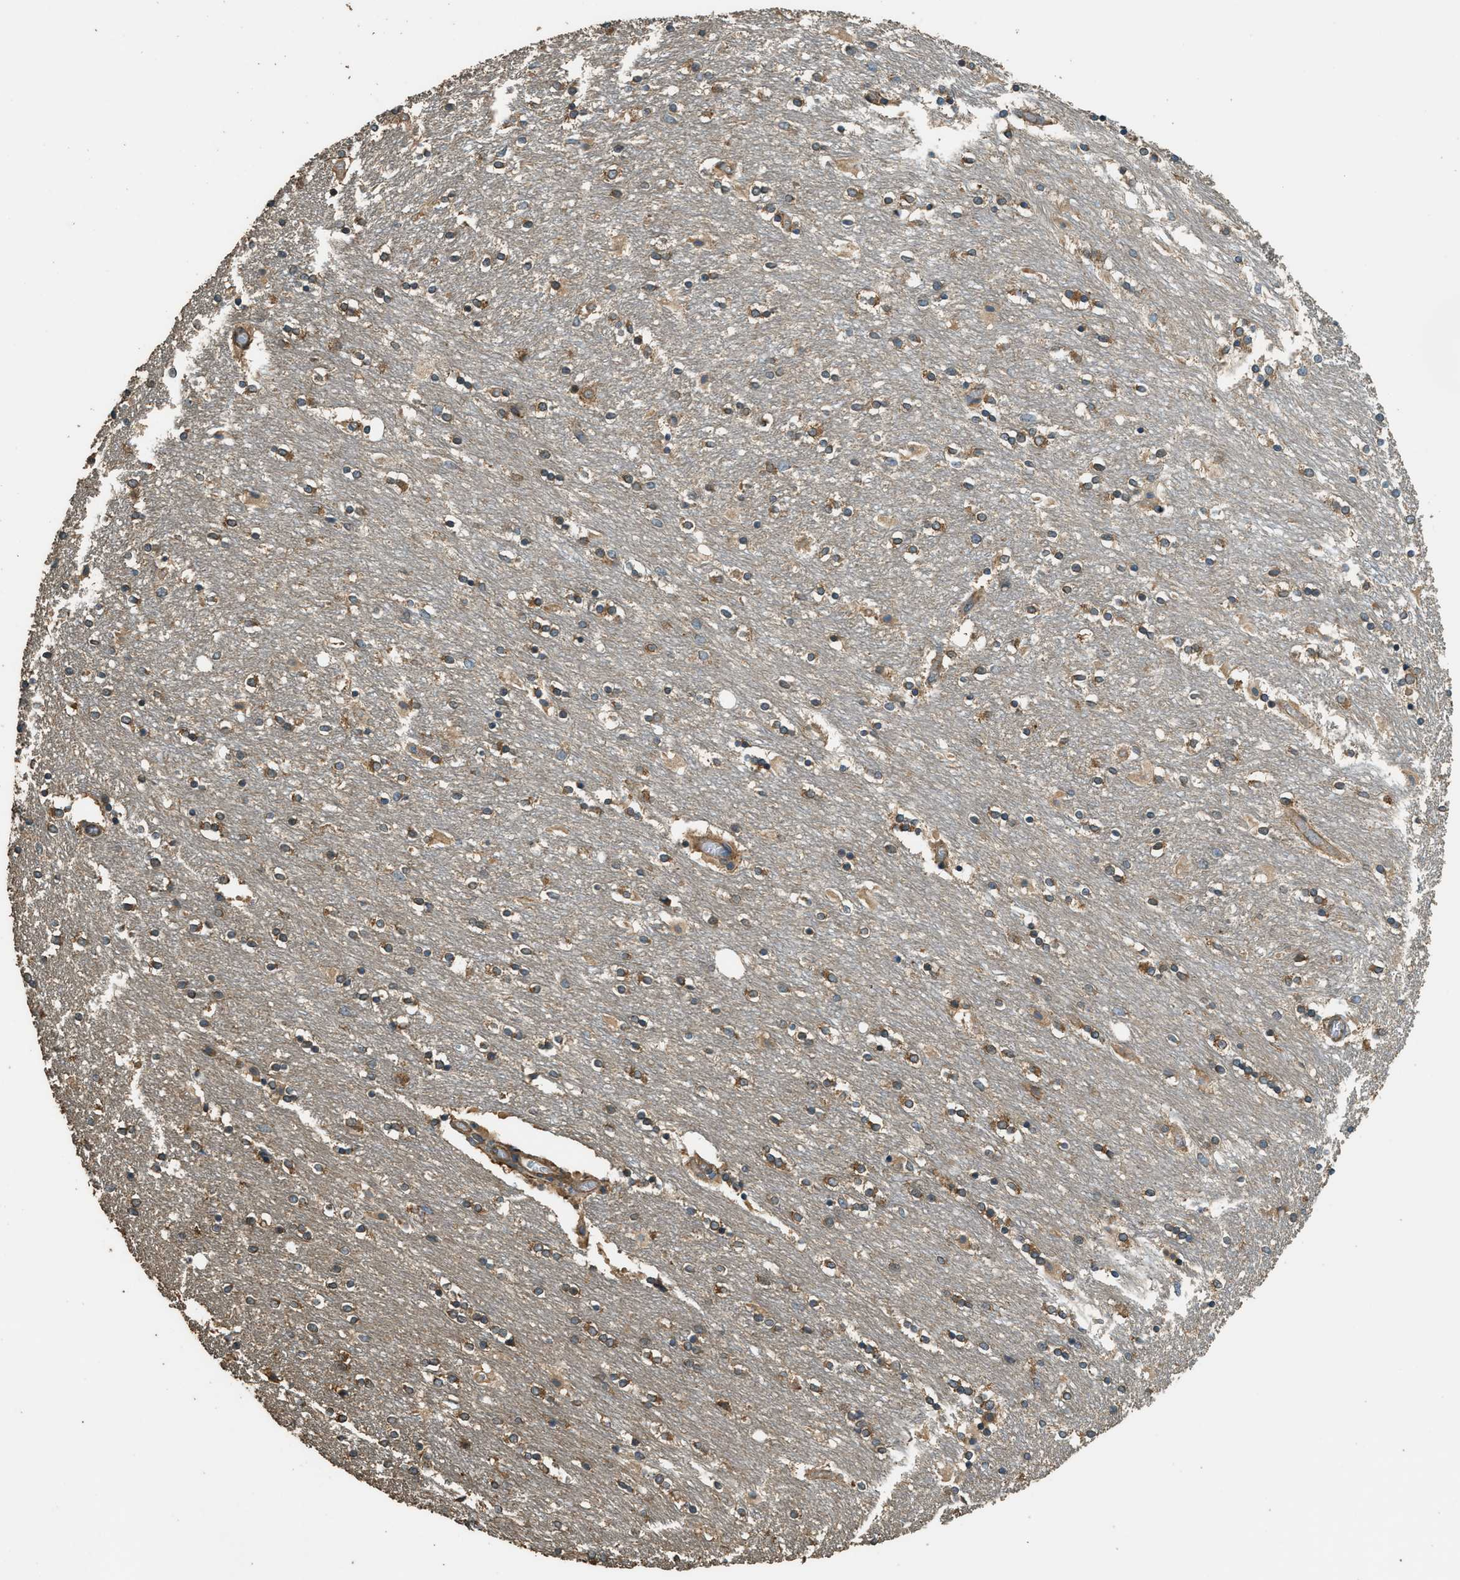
{"staining": {"intensity": "moderate", "quantity": ">75%", "location": "cytoplasmic/membranous"}, "tissue": "caudate", "cell_type": "Glial cells", "image_type": "normal", "snomed": [{"axis": "morphology", "description": "Normal tissue, NOS"}, {"axis": "topography", "description": "Lateral ventricle wall"}], "caption": "Glial cells show medium levels of moderate cytoplasmic/membranous staining in about >75% of cells in unremarkable human caudate. Using DAB (3,3'-diaminobenzidine) (brown) and hematoxylin (blue) stains, captured at high magnification using brightfield microscopy.", "gene": "MARS1", "patient": {"sex": "female", "age": 54}}